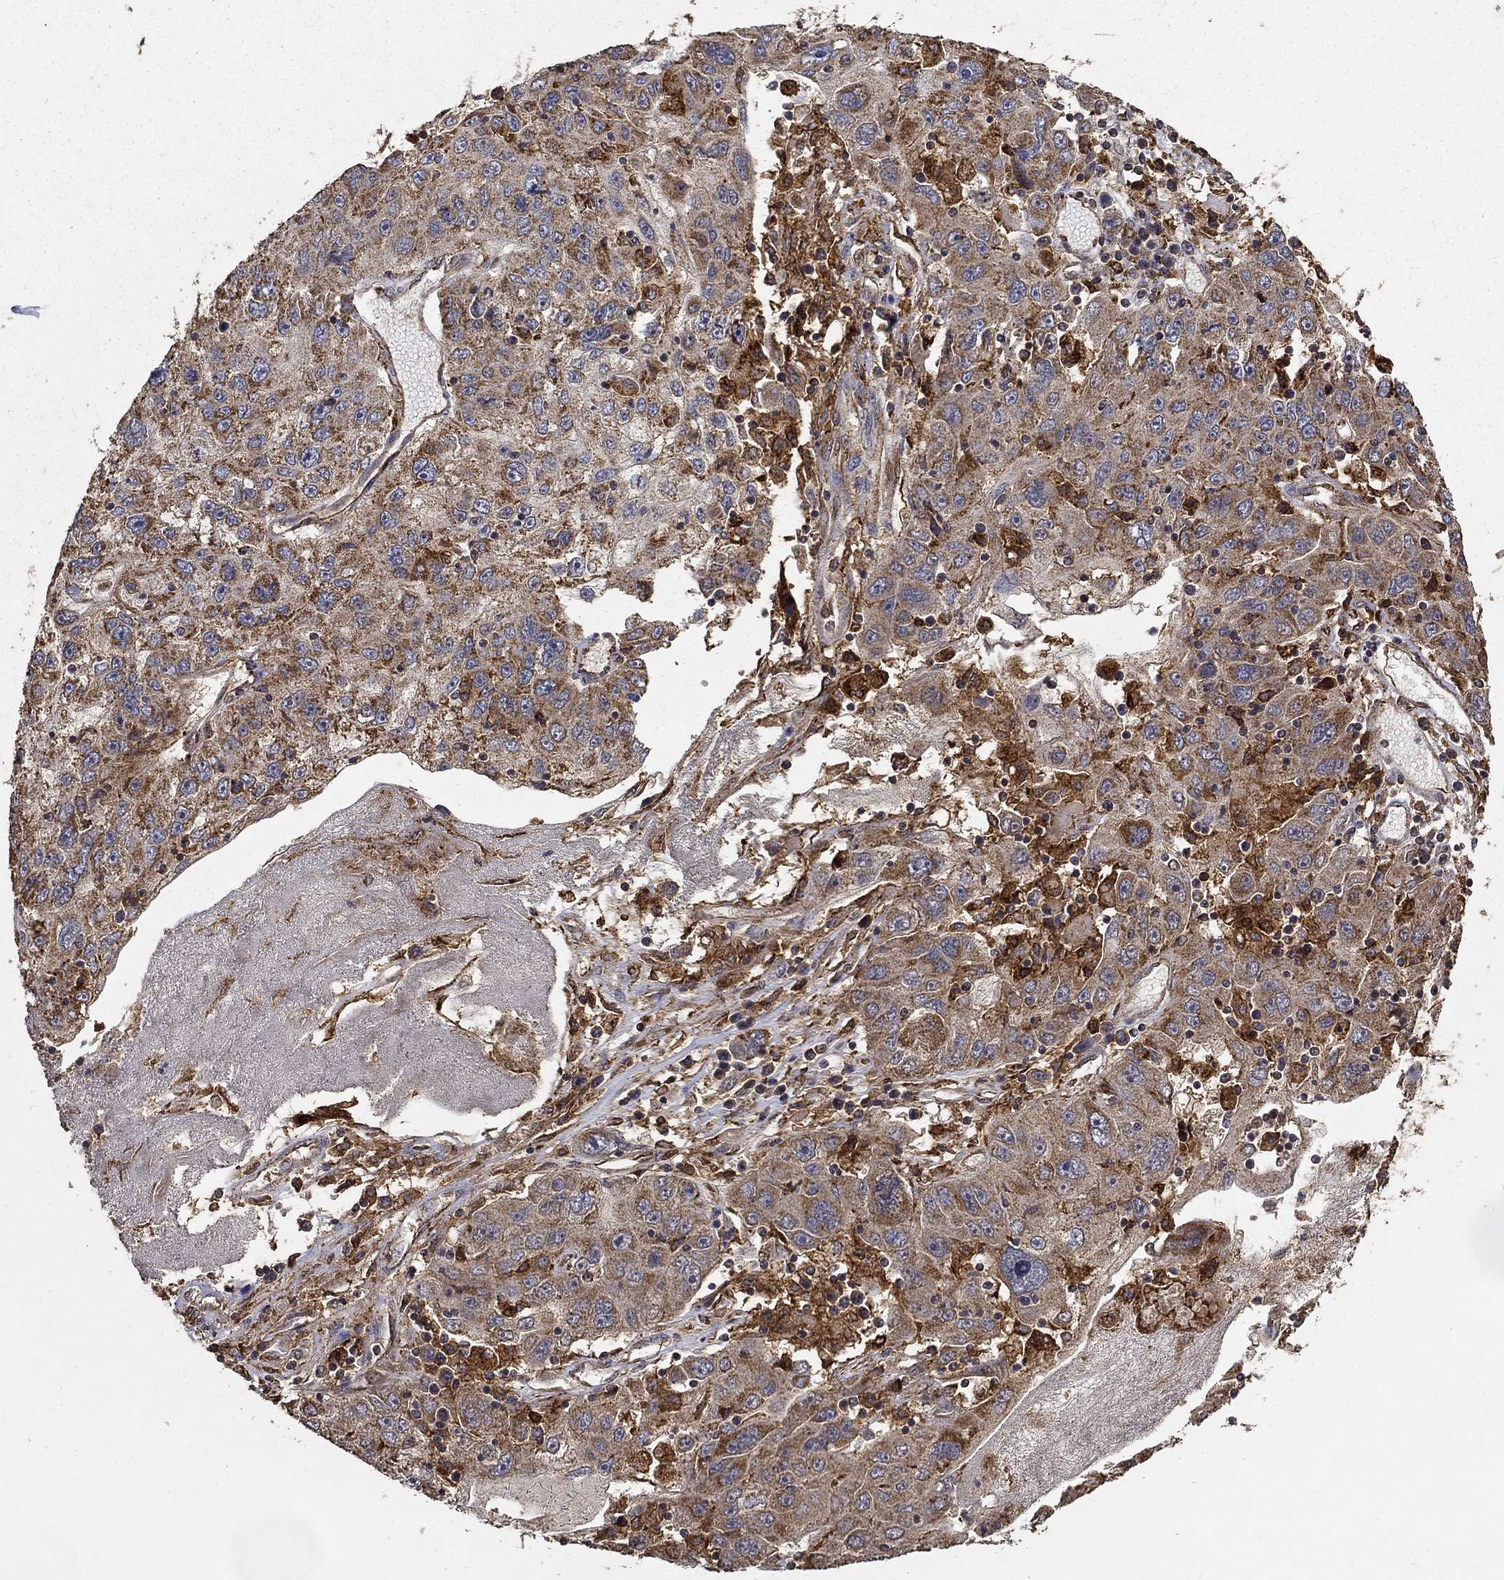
{"staining": {"intensity": "strong", "quantity": ">75%", "location": "cytoplasmic/membranous"}, "tissue": "stomach cancer", "cell_type": "Tumor cells", "image_type": "cancer", "snomed": [{"axis": "morphology", "description": "Adenocarcinoma, NOS"}, {"axis": "topography", "description": "Stomach"}], "caption": "Stomach cancer (adenocarcinoma) stained for a protein exhibits strong cytoplasmic/membranous positivity in tumor cells.", "gene": "IFRD1", "patient": {"sex": "male", "age": 56}}